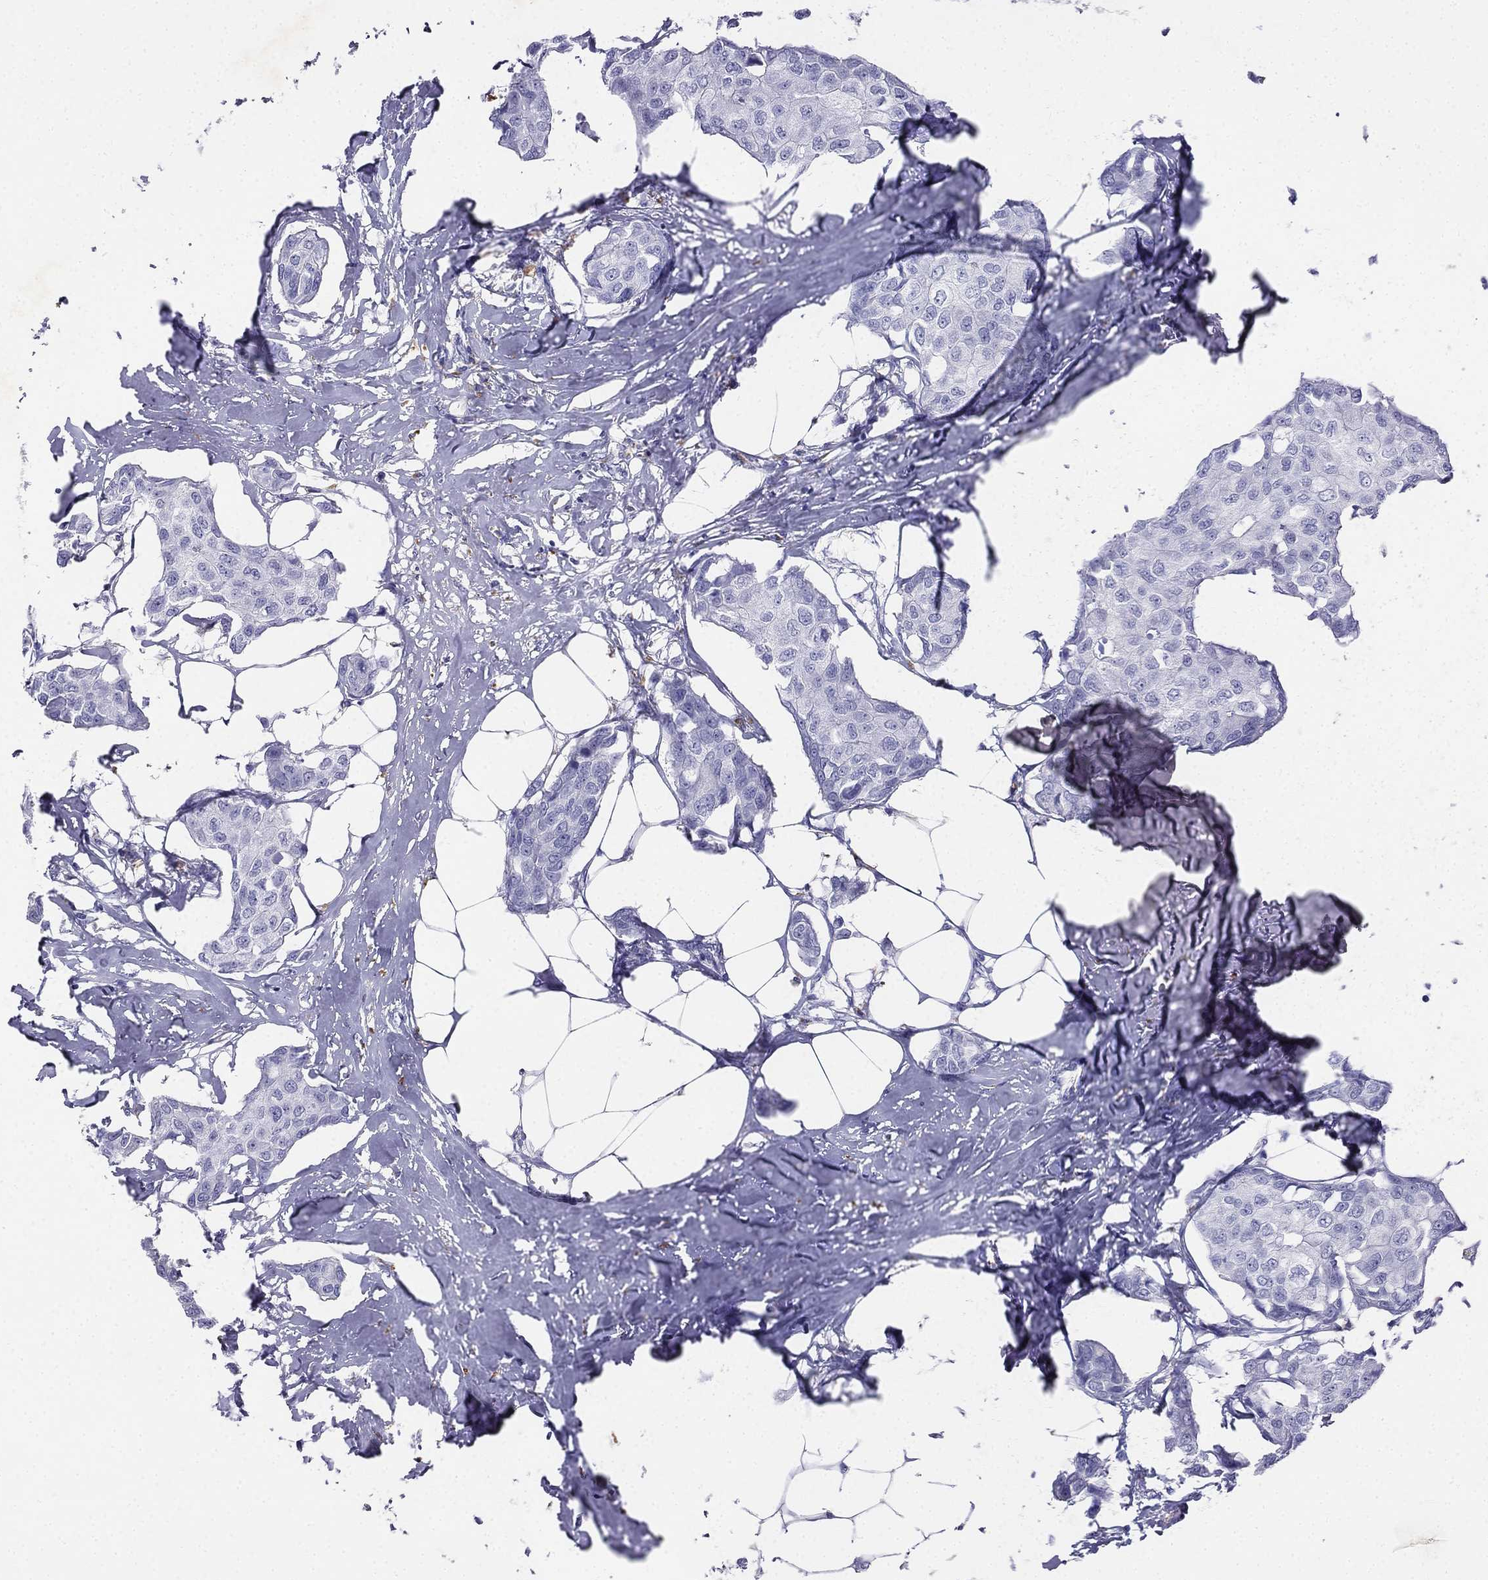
{"staining": {"intensity": "negative", "quantity": "none", "location": "none"}, "tissue": "breast cancer", "cell_type": "Tumor cells", "image_type": "cancer", "snomed": [{"axis": "morphology", "description": "Duct carcinoma"}, {"axis": "topography", "description": "Breast"}], "caption": "Immunohistochemistry image of neoplastic tissue: human breast cancer stained with DAB shows no significant protein staining in tumor cells.", "gene": "ALOXE3", "patient": {"sex": "female", "age": 80}}